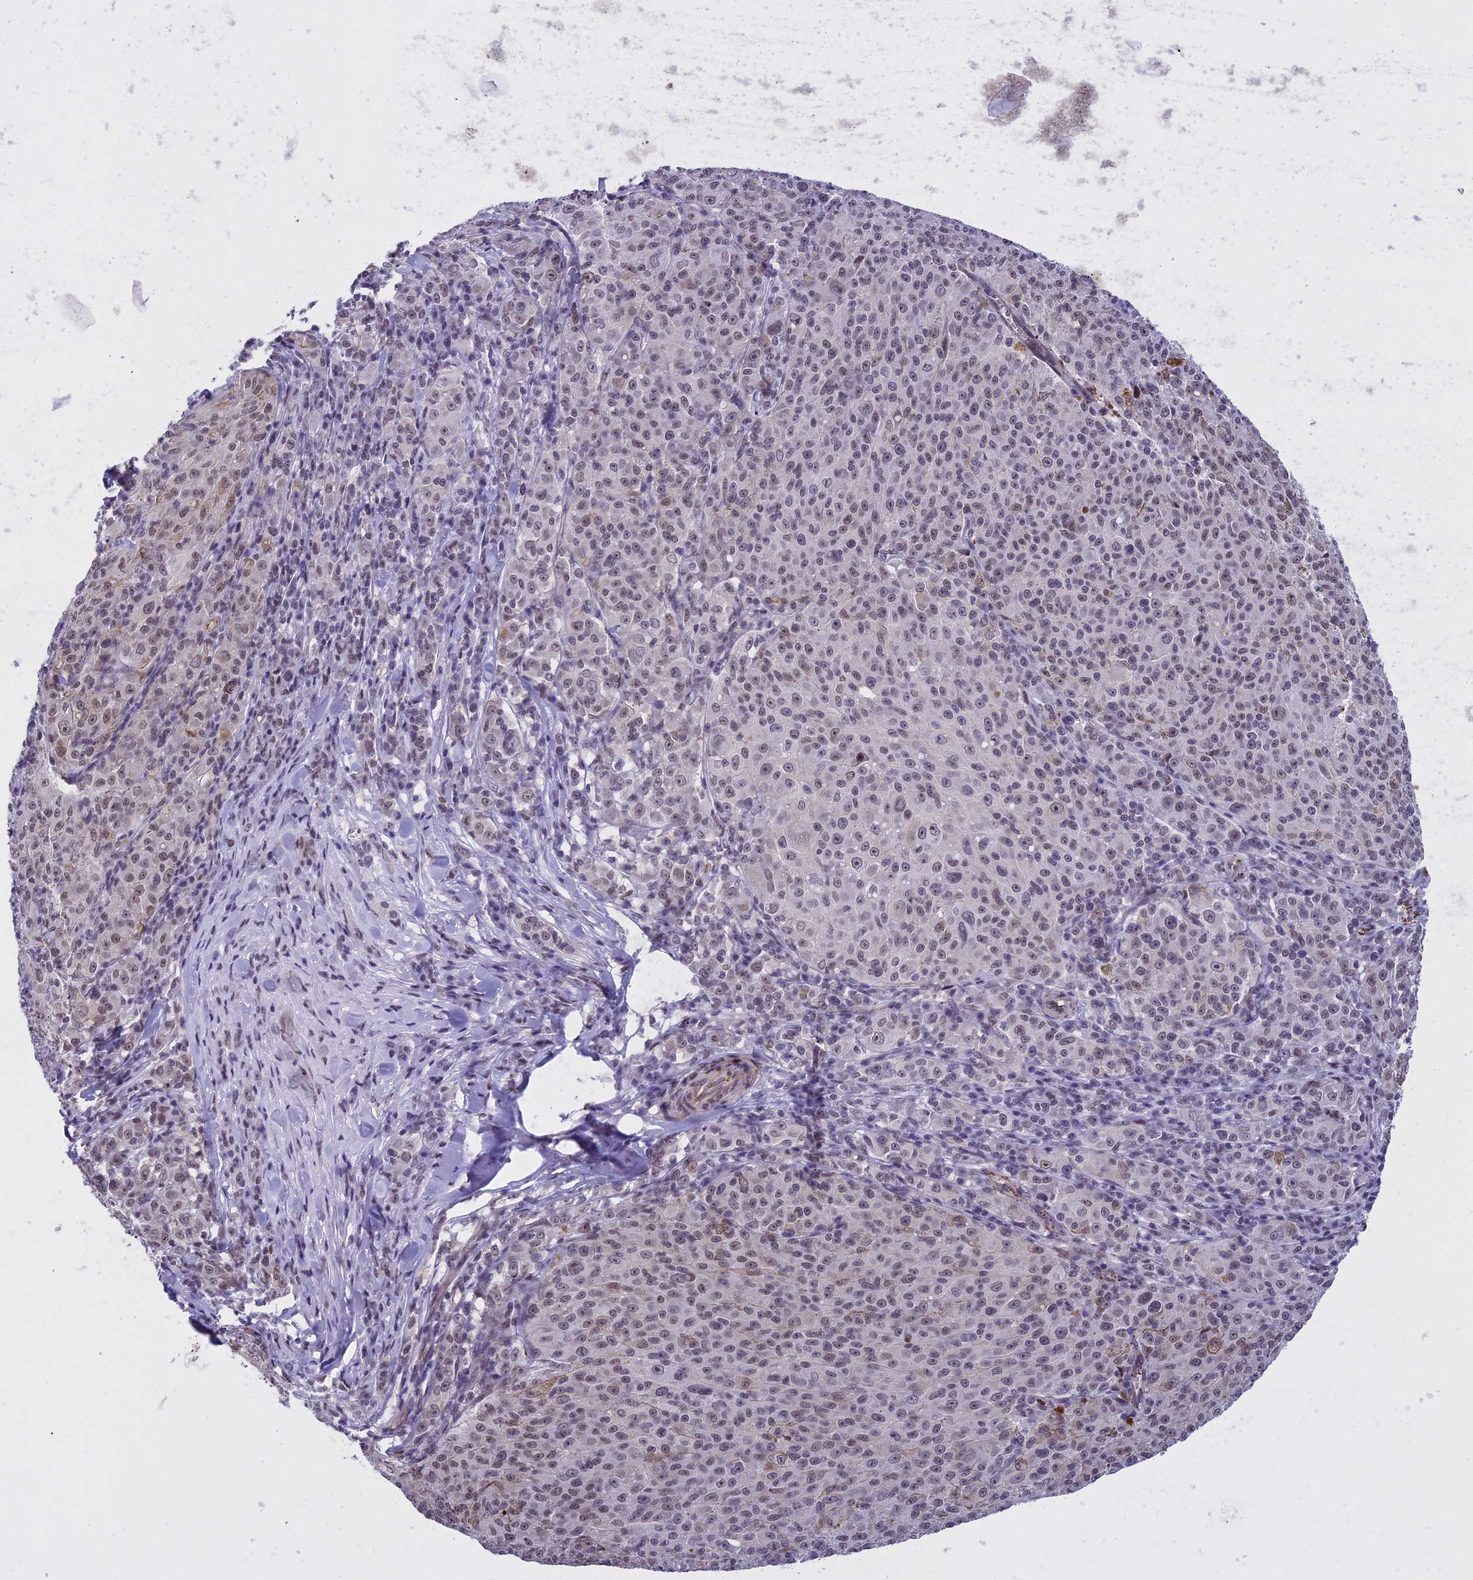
{"staining": {"intensity": "weak", "quantity": "25%-75%", "location": "nuclear"}, "tissue": "melanoma", "cell_type": "Tumor cells", "image_type": "cancer", "snomed": [{"axis": "morphology", "description": "Malignant melanoma, NOS"}, {"axis": "topography", "description": "Skin"}], "caption": "Immunohistochemical staining of human melanoma reveals low levels of weak nuclear staining in about 25%-75% of tumor cells.", "gene": "NIPBL", "patient": {"sex": "female", "age": 52}}